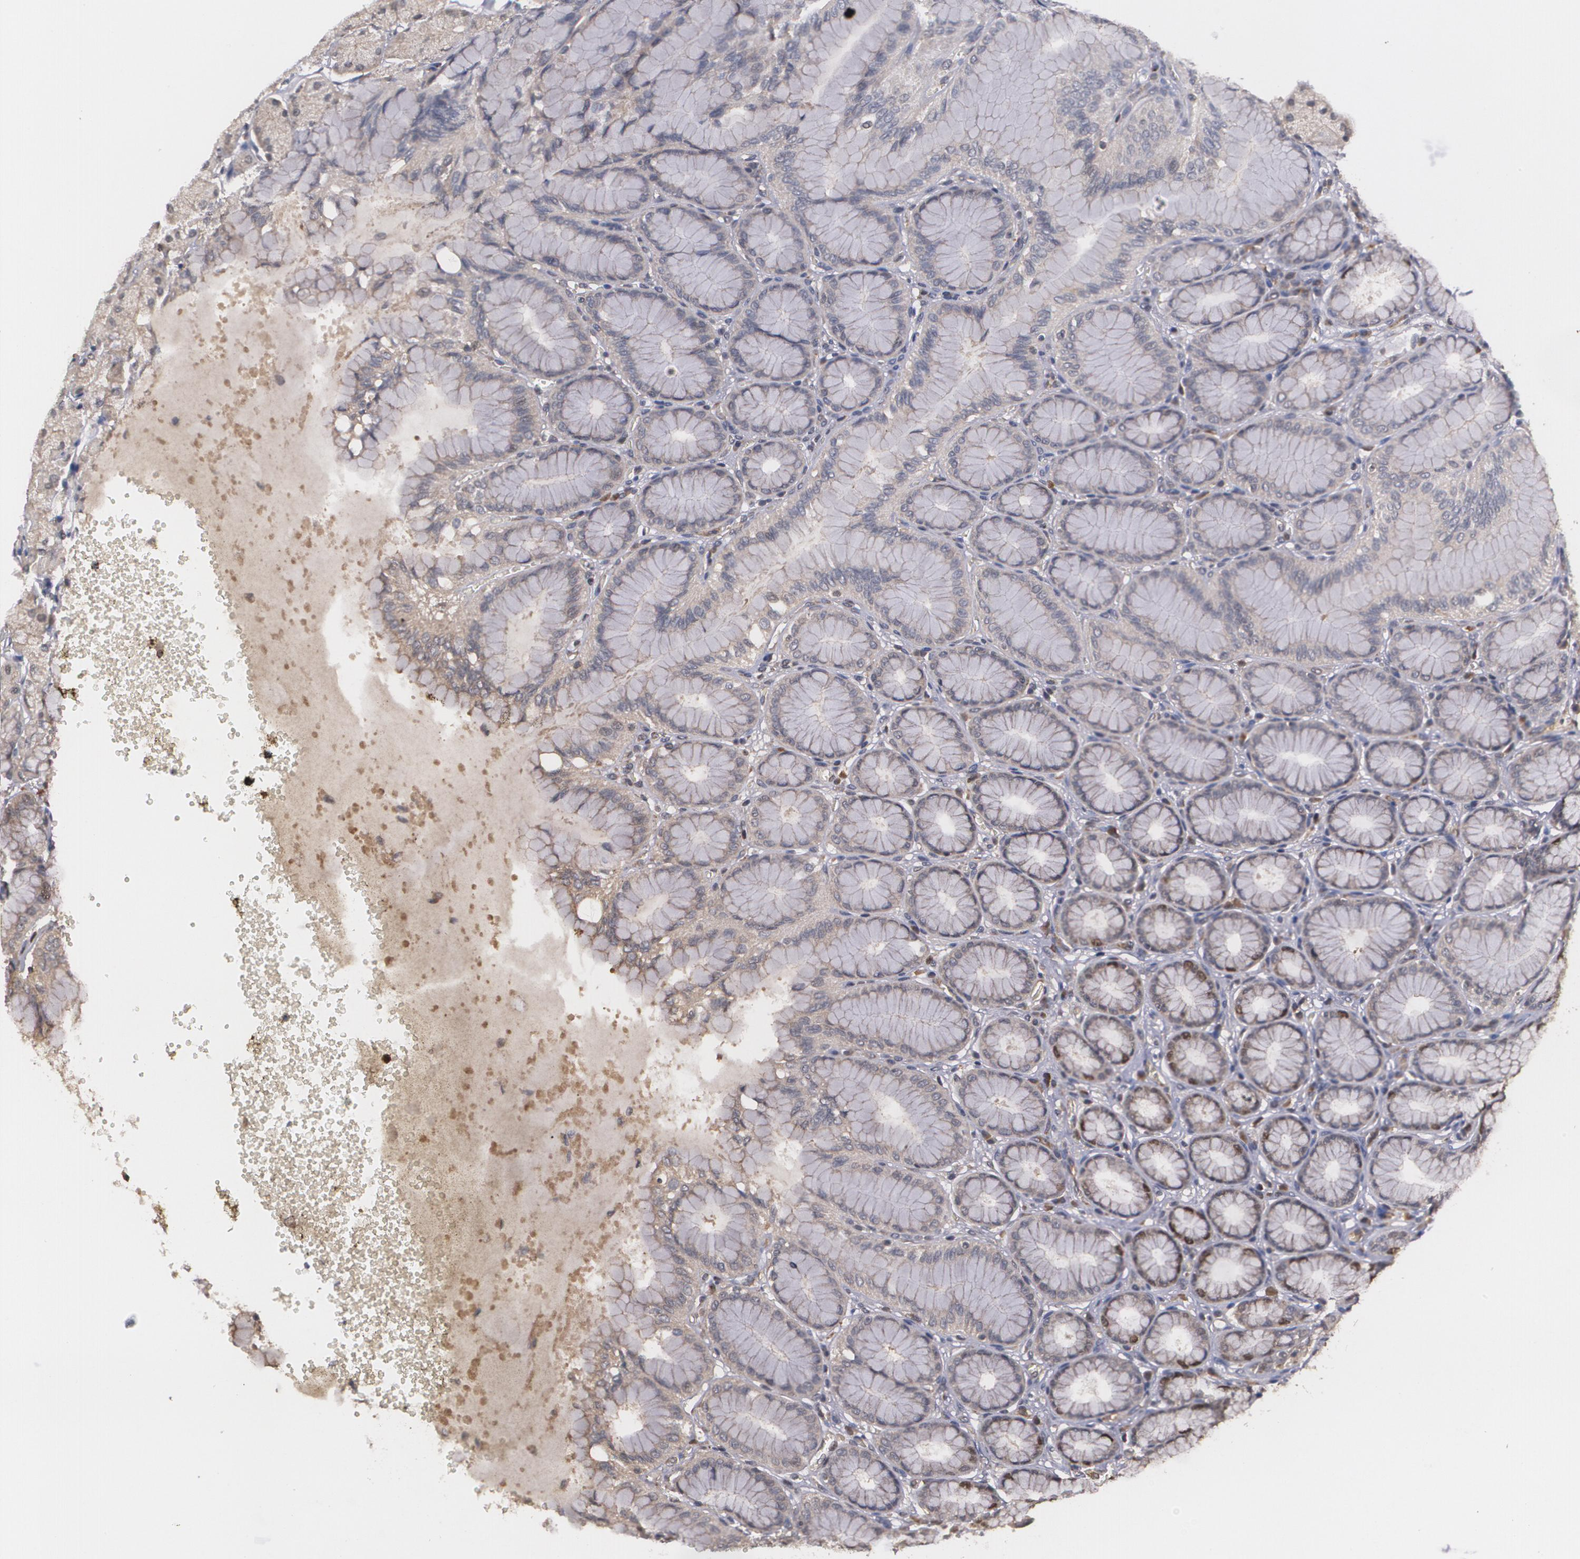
{"staining": {"intensity": "moderate", "quantity": "<25%", "location": "nuclear"}, "tissue": "stomach", "cell_type": "Glandular cells", "image_type": "normal", "snomed": [{"axis": "morphology", "description": "Normal tissue, NOS"}, {"axis": "topography", "description": "Stomach"}, {"axis": "topography", "description": "Stomach, lower"}], "caption": "Immunohistochemical staining of normal stomach demonstrates moderate nuclear protein staining in approximately <25% of glandular cells.", "gene": "BRCA1", "patient": {"sex": "male", "age": 76}}